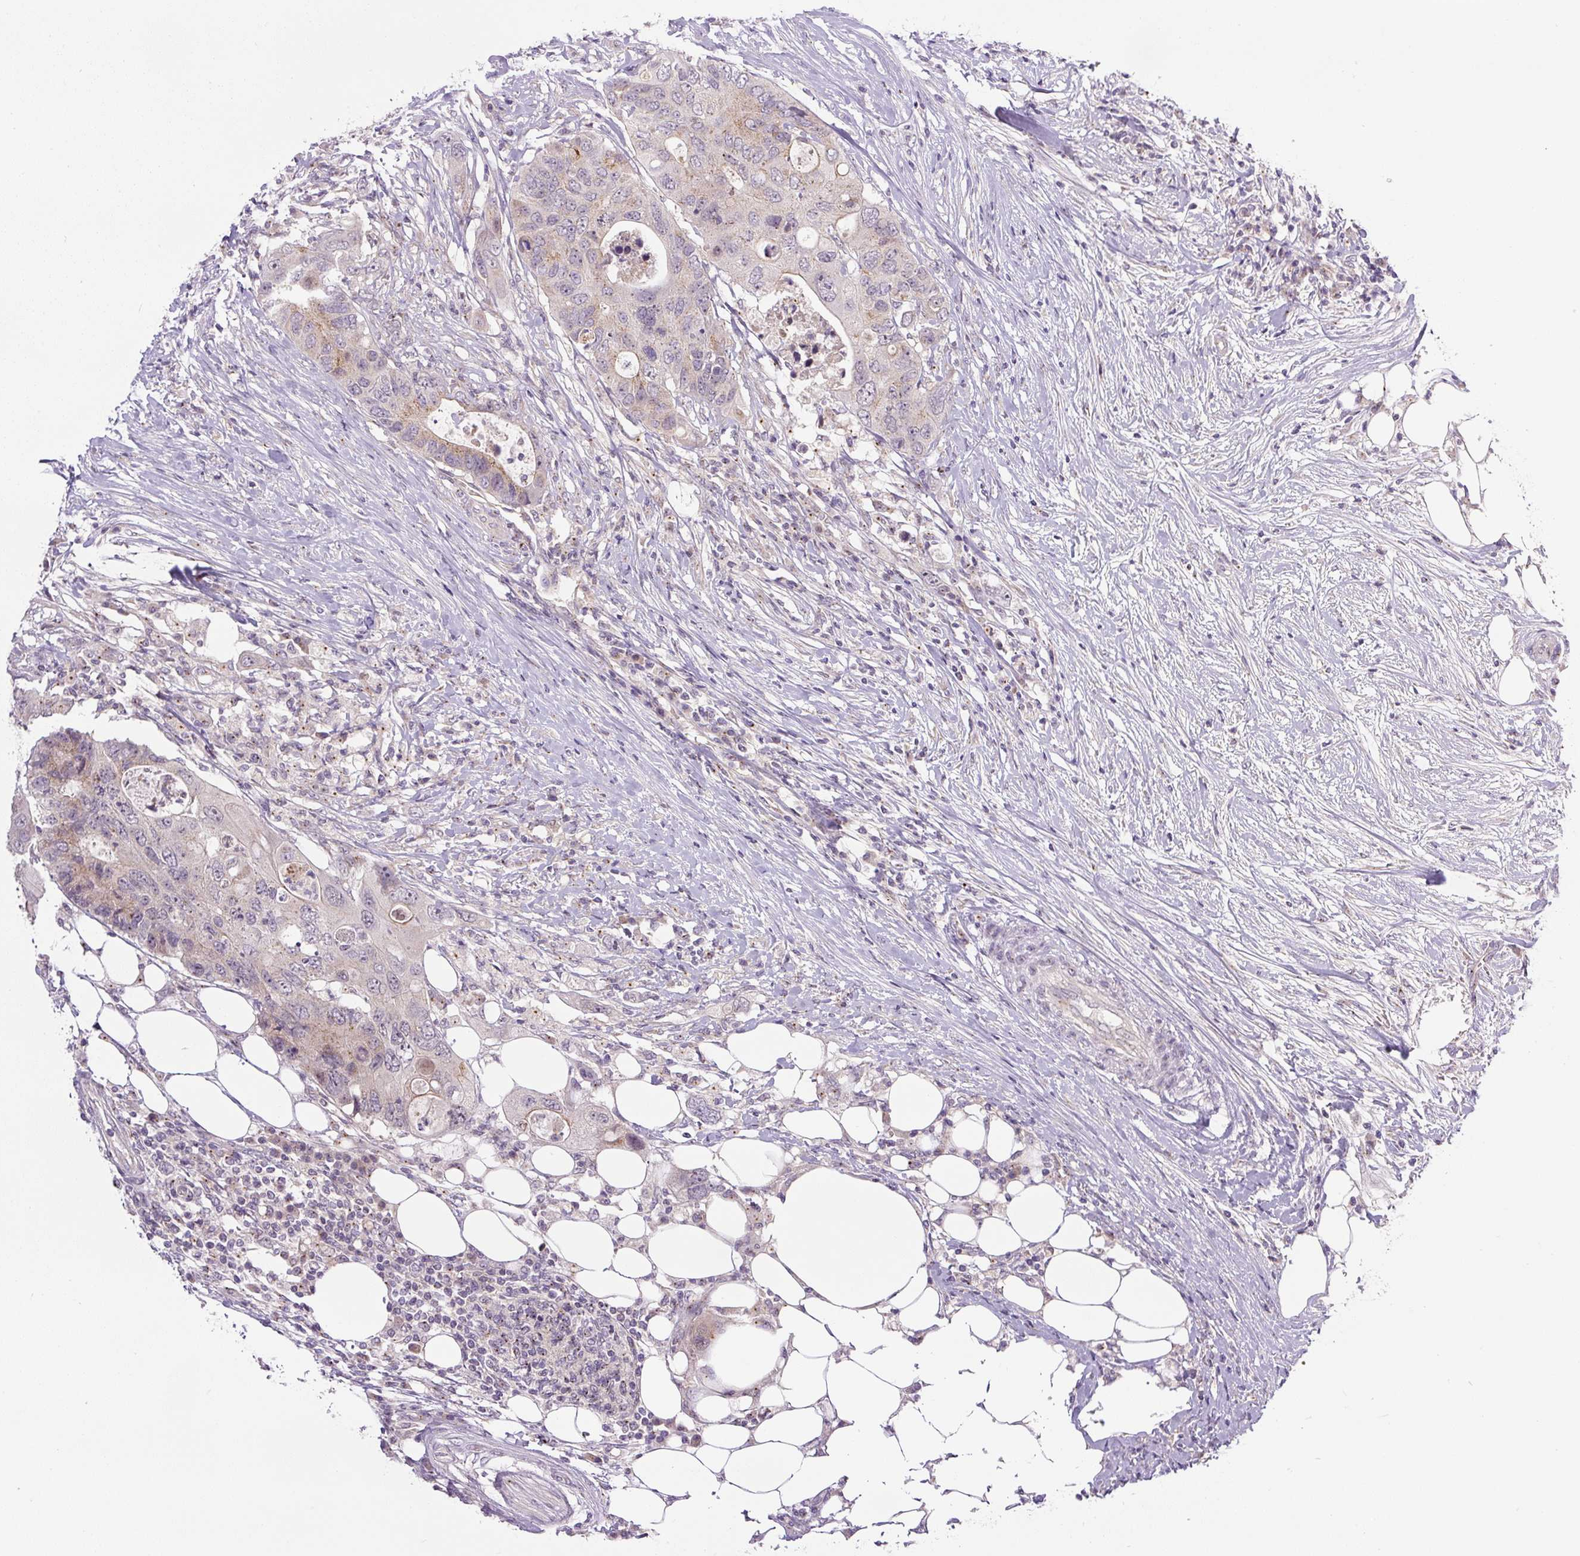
{"staining": {"intensity": "weak", "quantity": "25%-75%", "location": "cytoplasmic/membranous"}, "tissue": "colorectal cancer", "cell_type": "Tumor cells", "image_type": "cancer", "snomed": [{"axis": "morphology", "description": "Adenocarcinoma, NOS"}, {"axis": "topography", "description": "Colon"}], "caption": "The photomicrograph reveals immunohistochemical staining of colorectal cancer. There is weak cytoplasmic/membranous positivity is seen in about 25%-75% of tumor cells.", "gene": "PCM1", "patient": {"sex": "male", "age": 71}}